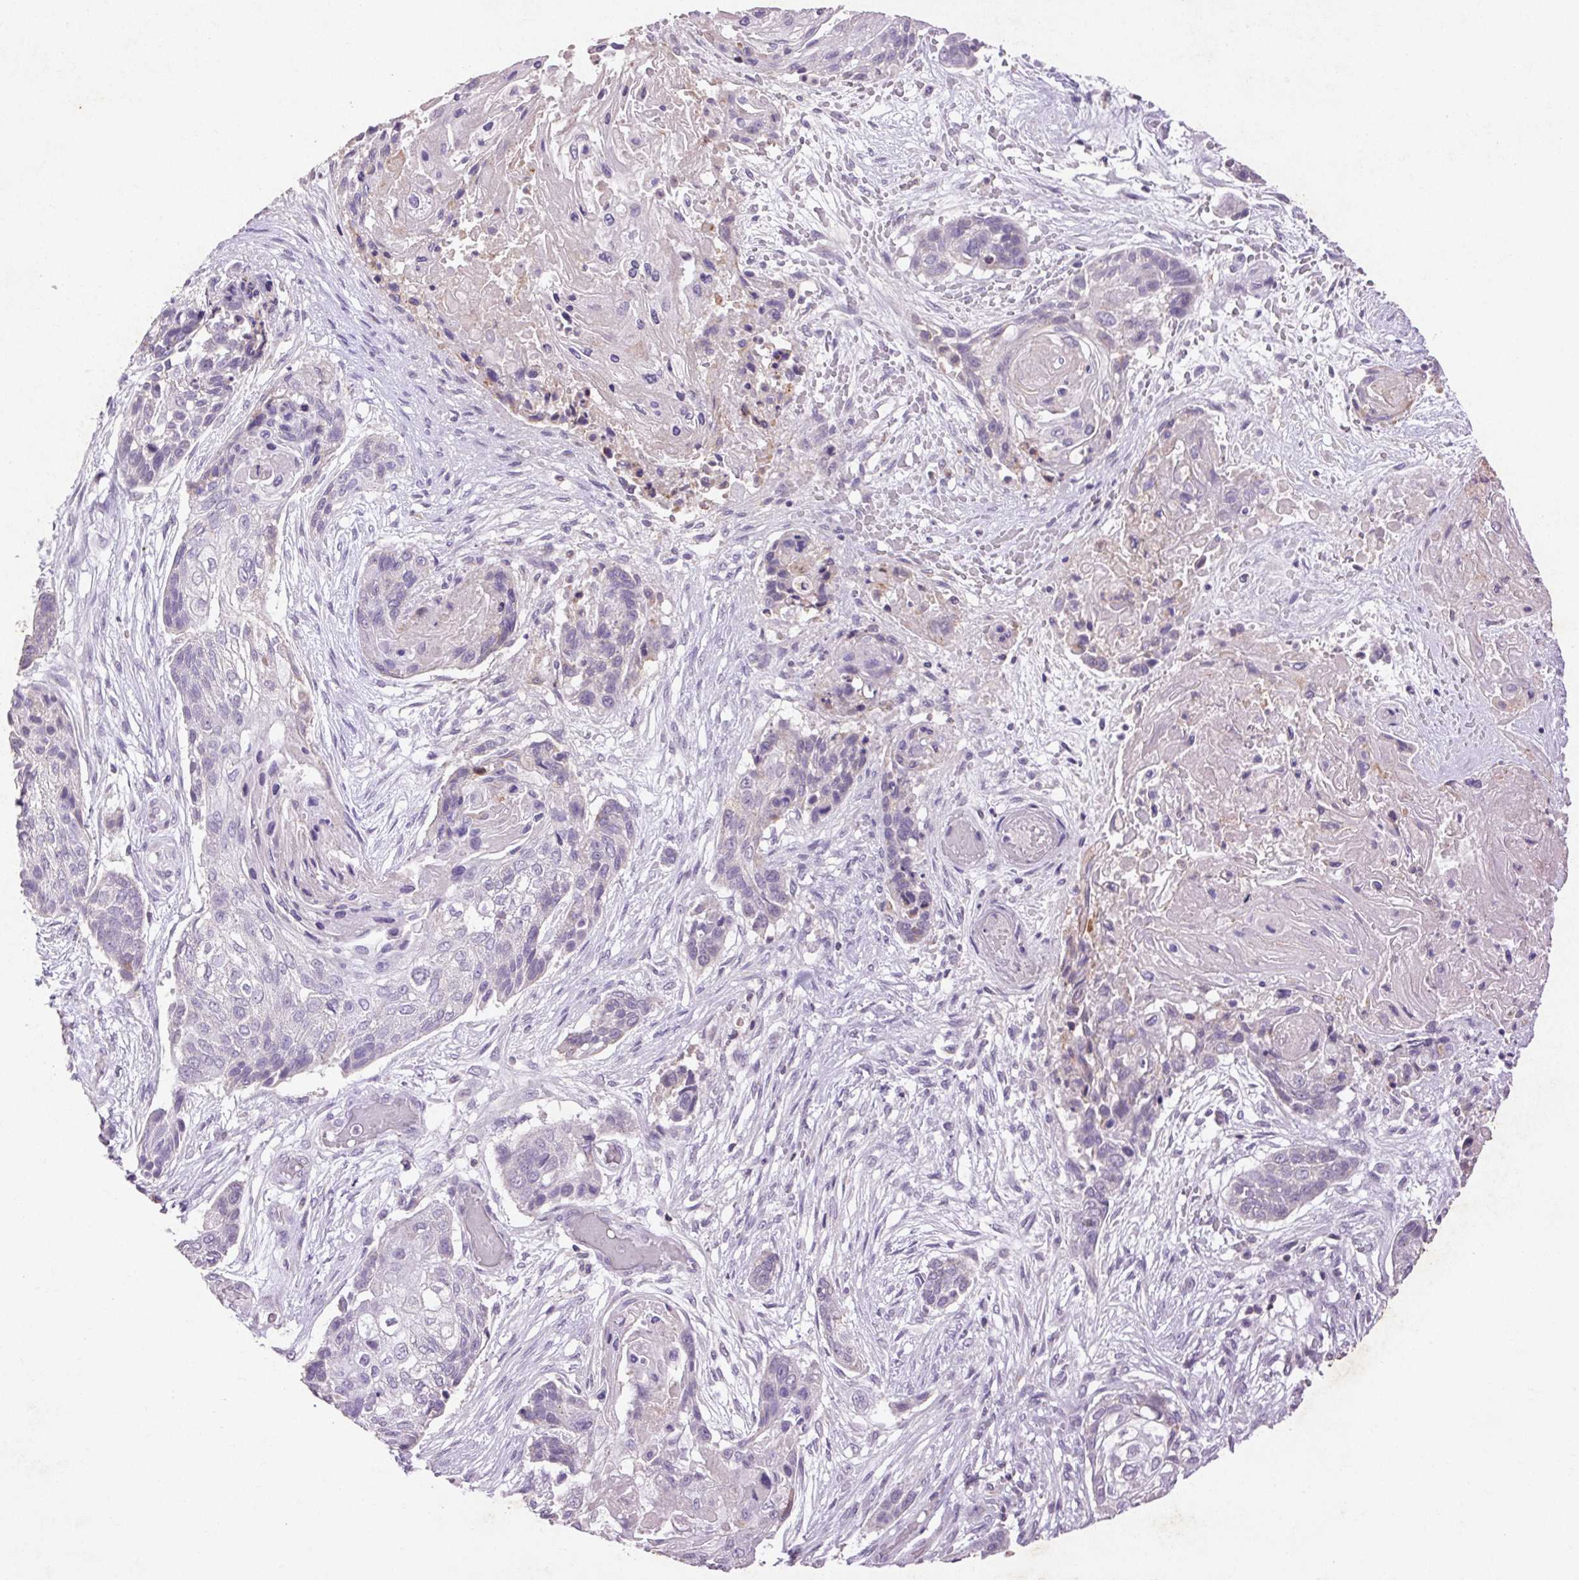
{"staining": {"intensity": "negative", "quantity": "none", "location": "none"}, "tissue": "lung cancer", "cell_type": "Tumor cells", "image_type": "cancer", "snomed": [{"axis": "morphology", "description": "Squamous cell carcinoma, NOS"}, {"axis": "topography", "description": "Lung"}], "caption": "DAB immunohistochemical staining of human lung cancer shows no significant staining in tumor cells.", "gene": "FNDC7", "patient": {"sex": "male", "age": 69}}